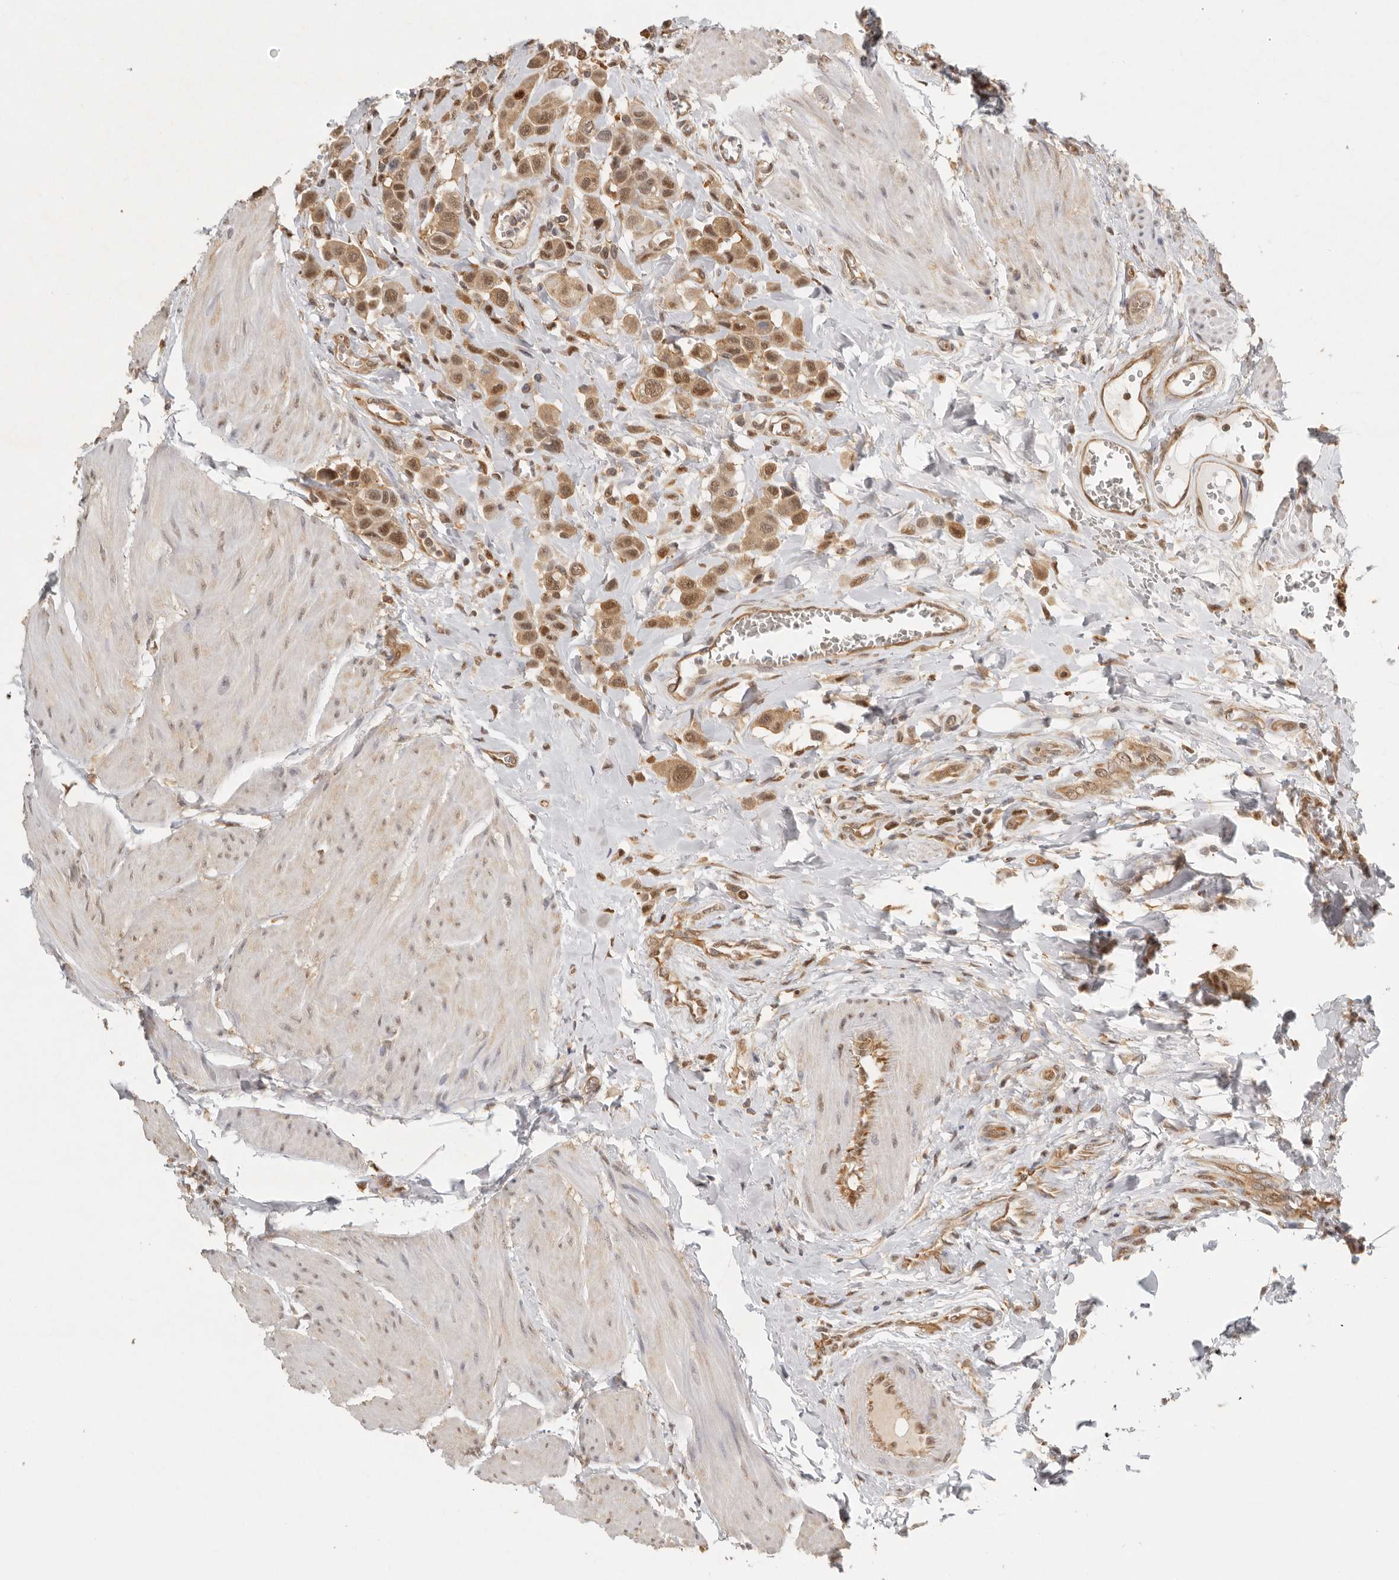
{"staining": {"intensity": "moderate", "quantity": ">75%", "location": "cytoplasmic/membranous,nuclear"}, "tissue": "urothelial cancer", "cell_type": "Tumor cells", "image_type": "cancer", "snomed": [{"axis": "morphology", "description": "Urothelial carcinoma, High grade"}, {"axis": "topography", "description": "Urinary bladder"}], "caption": "Immunohistochemistry staining of urothelial cancer, which reveals medium levels of moderate cytoplasmic/membranous and nuclear positivity in approximately >75% of tumor cells indicating moderate cytoplasmic/membranous and nuclear protein positivity. The staining was performed using DAB (brown) for protein detection and nuclei were counterstained in hematoxylin (blue).", "gene": "PSMA5", "patient": {"sex": "male", "age": 50}}